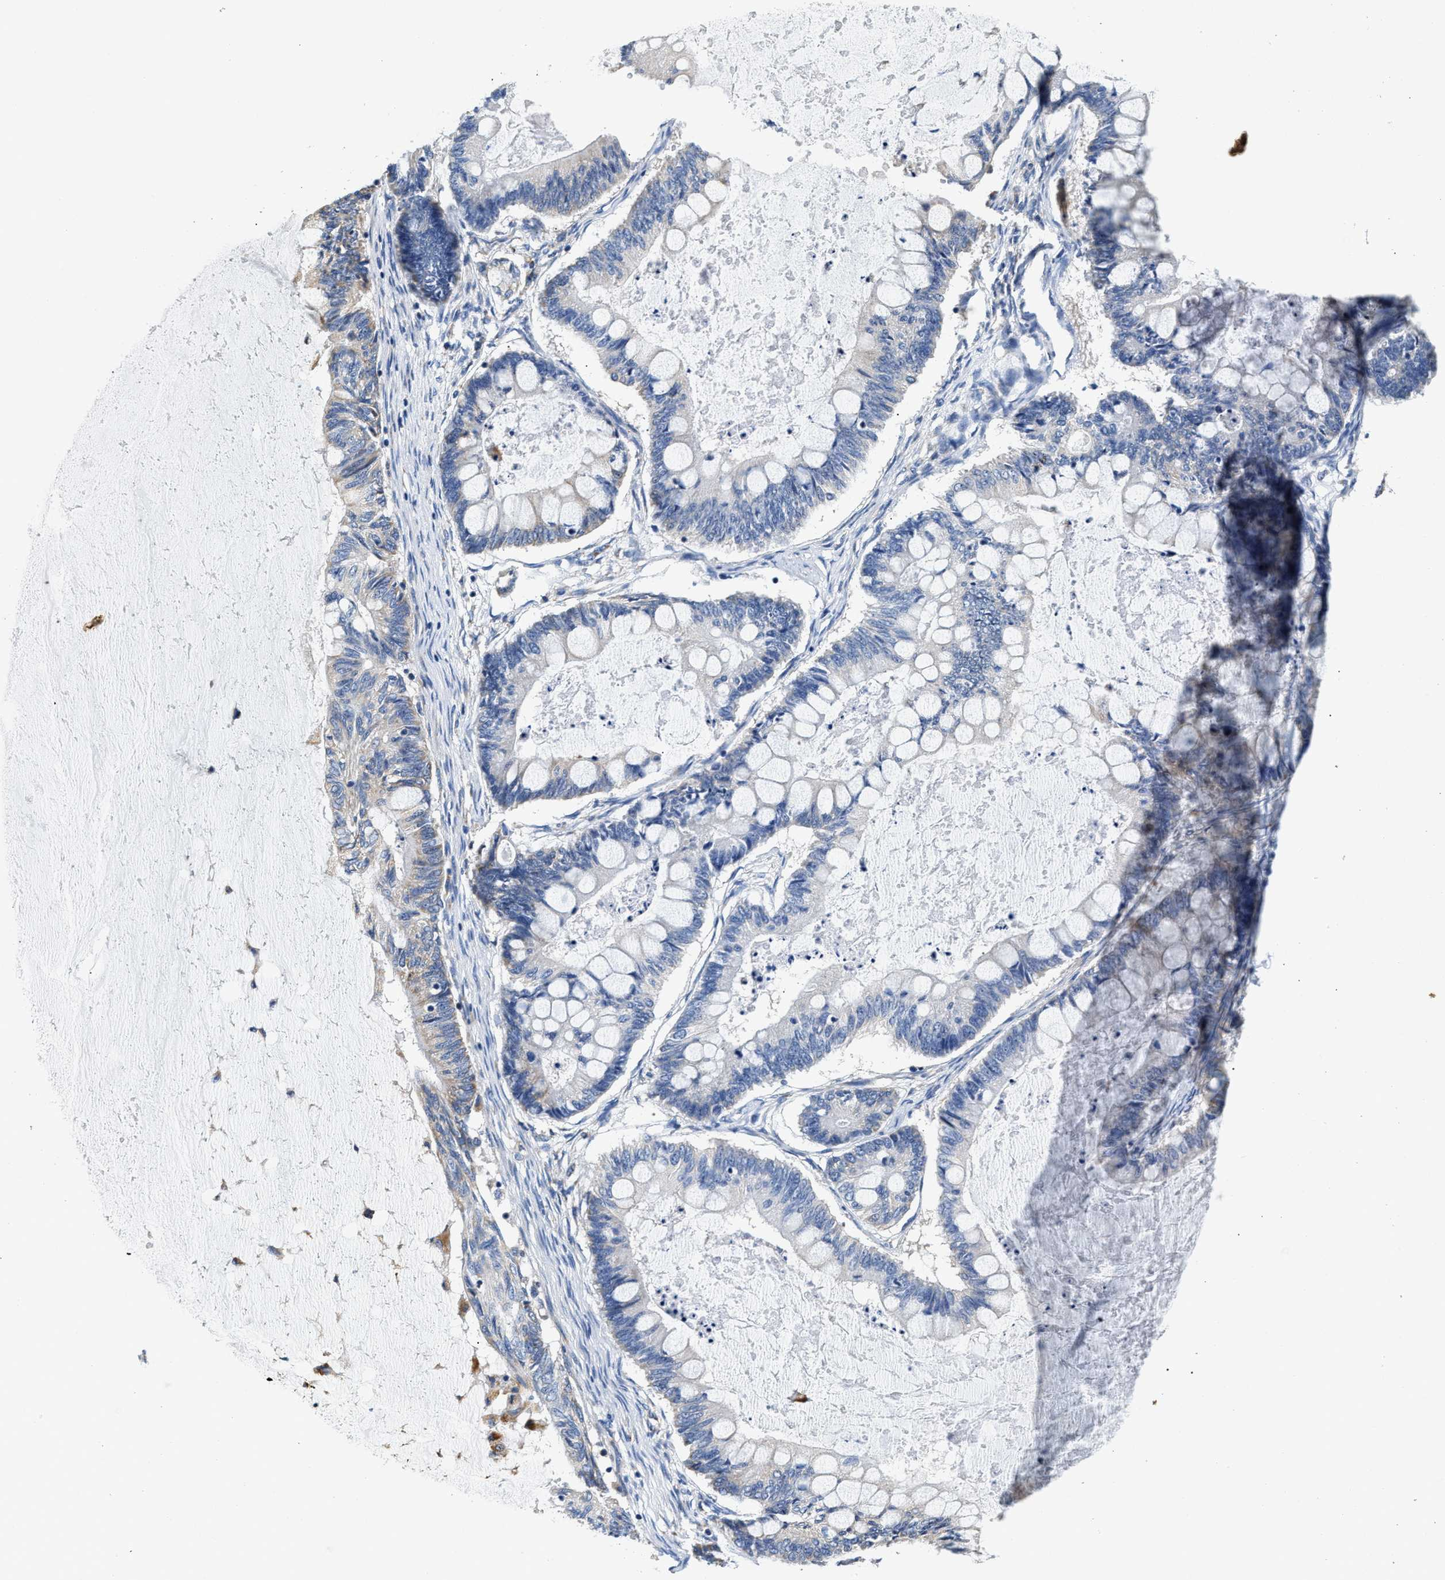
{"staining": {"intensity": "weak", "quantity": "<25%", "location": "cytoplasmic/membranous"}, "tissue": "ovarian cancer", "cell_type": "Tumor cells", "image_type": "cancer", "snomed": [{"axis": "morphology", "description": "Cystadenocarcinoma, mucinous, NOS"}, {"axis": "topography", "description": "Ovary"}], "caption": "IHC histopathology image of ovarian cancer (mucinous cystadenocarcinoma) stained for a protein (brown), which displays no positivity in tumor cells. The staining was performed using DAB (3,3'-diaminobenzidine) to visualize the protein expression in brown, while the nuclei were stained in blue with hematoxylin (Magnification: 20x).", "gene": "ACADVL", "patient": {"sex": "female", "age": 61}}